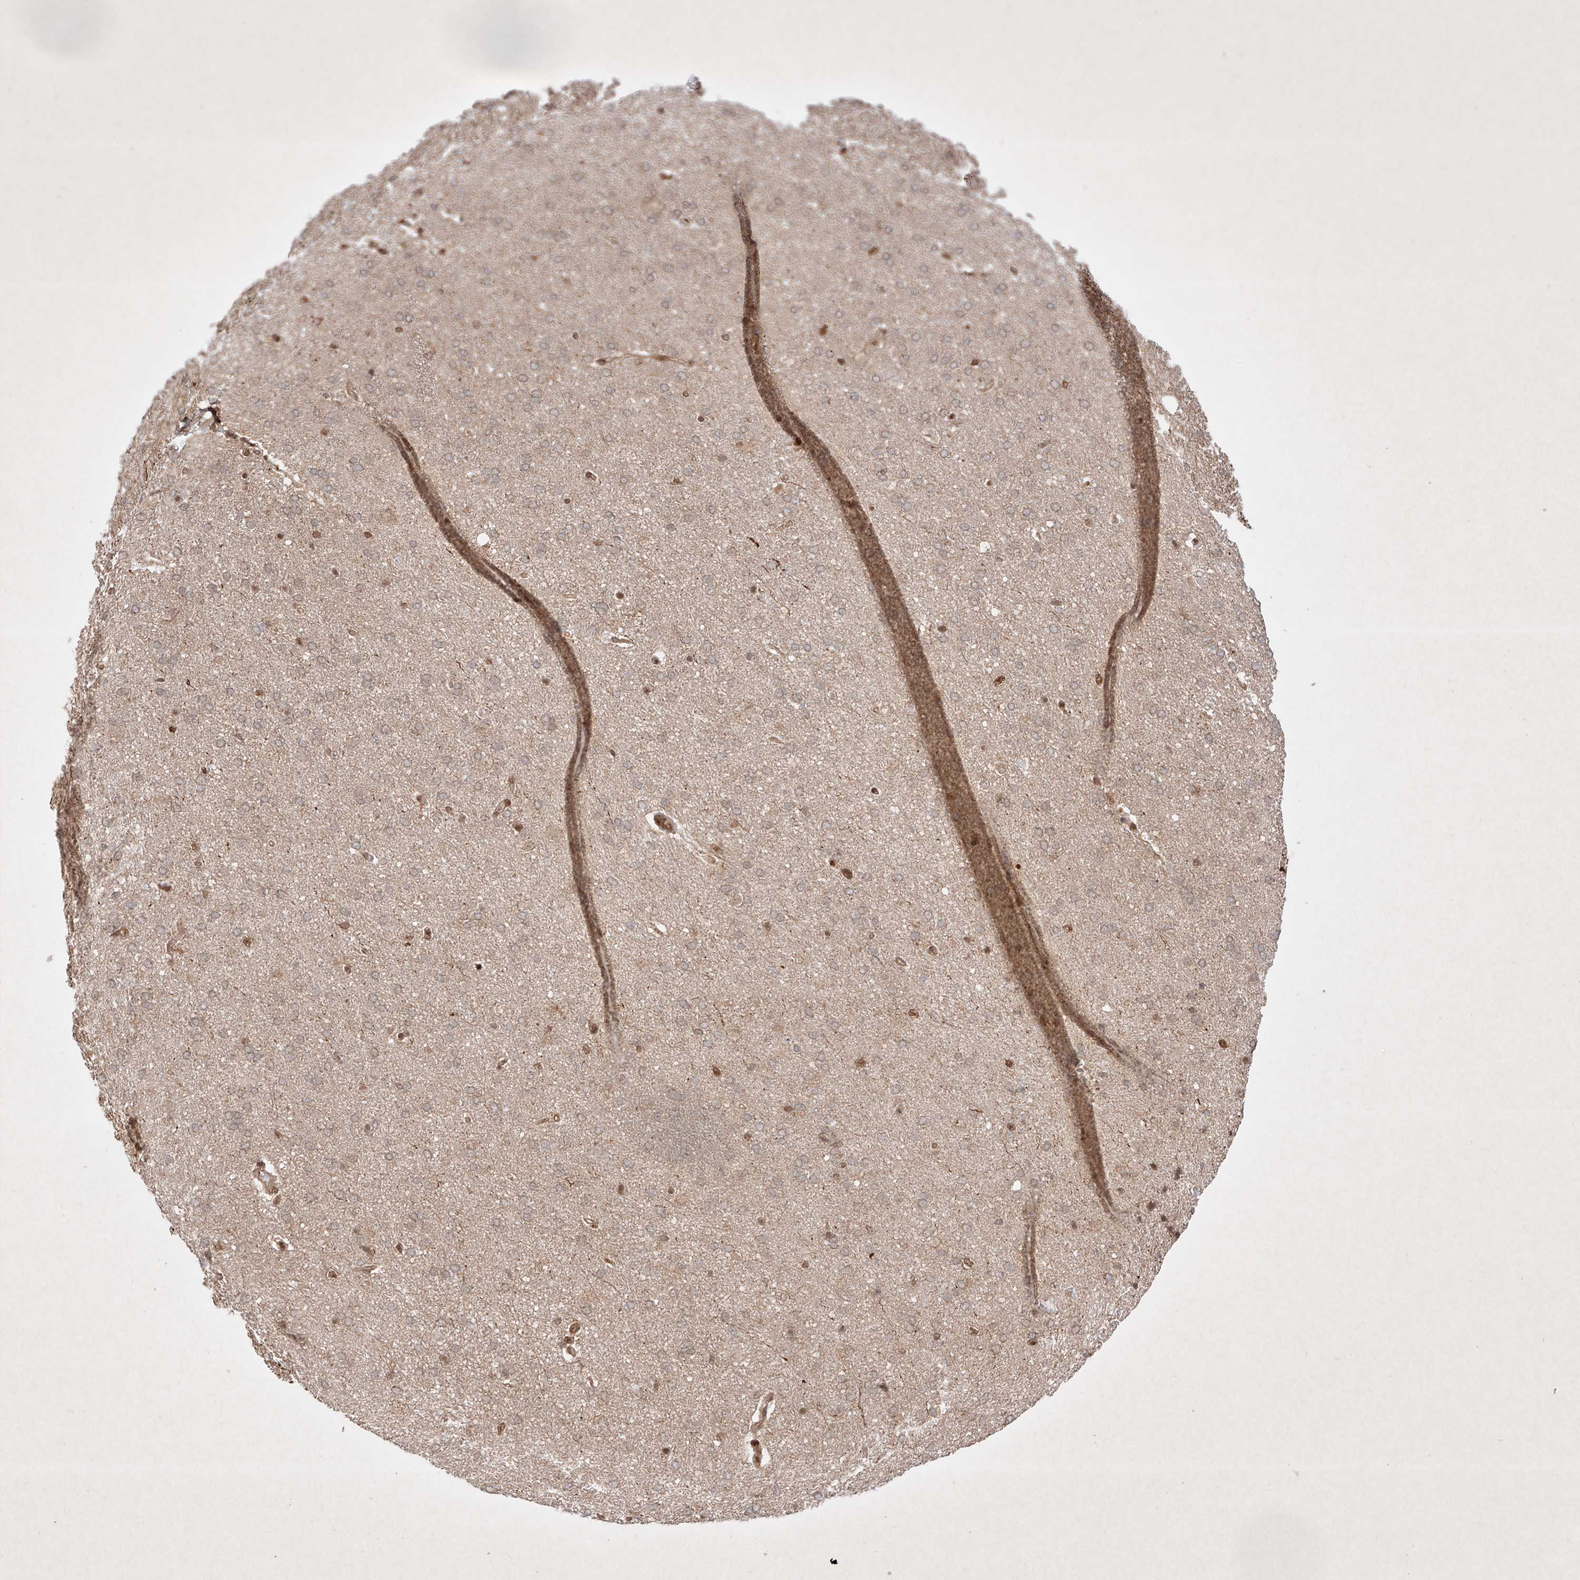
{"staining": {"intensity": "moderate", "quantity": "25%-75%", "location": "cytoplasmic/membranous,nuclear"}, "tissue": "cerebral cortex", "cell_type": "Endothelial cells", "image_type": "normal", "snomed": [{"axis": "morphology", "description": "Normal tissue, NOS"}, {"axis": "topography", "description": "Cerebral cortex"}], "caption": "Moderate cytoplasmic/membranous,nuclear positivity is identified in approximately 25%-75% of endothelial cells in benign cerebral cortex.", "gene": "RNF31", "patient": {"sex": "male", "age": 62}}